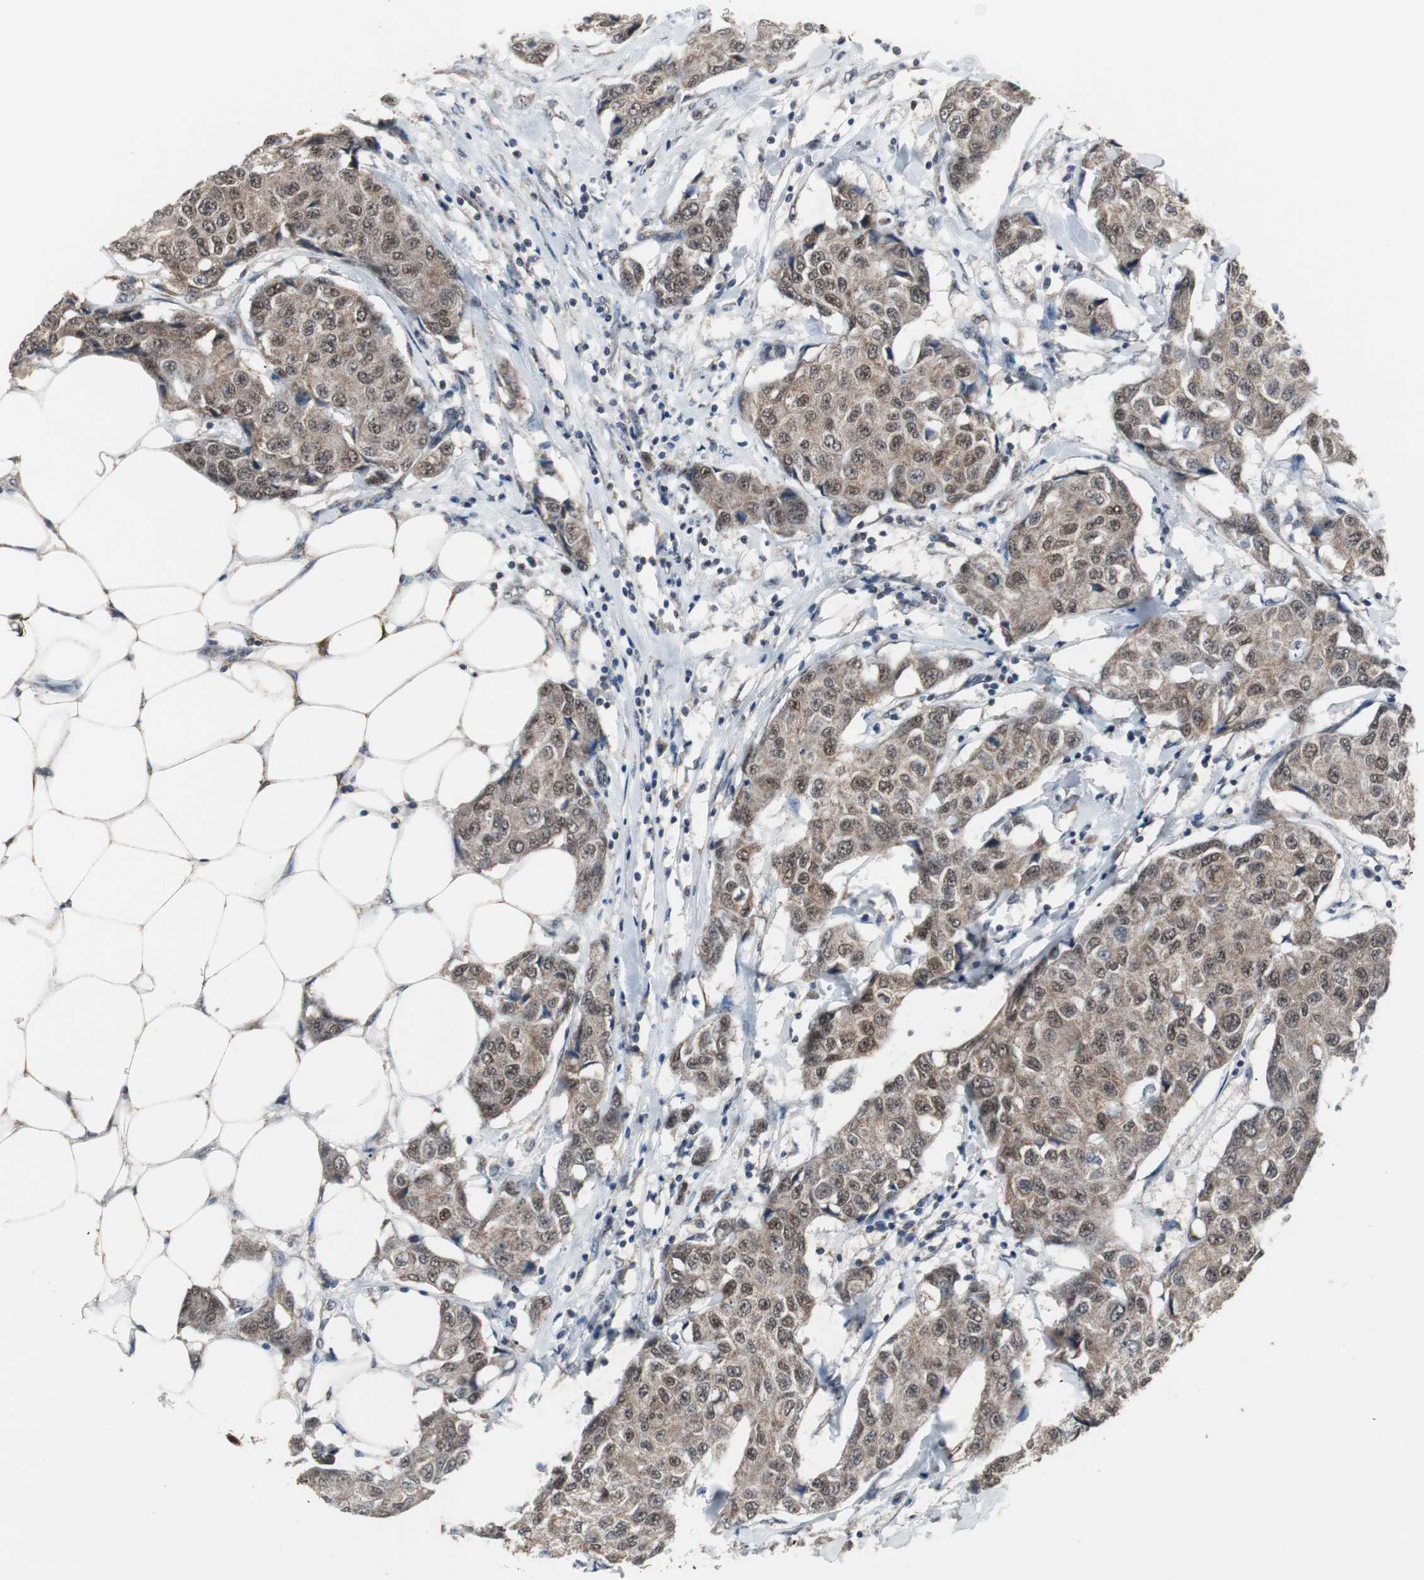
{"staining": {"intensity": "moderate", "quantity": ">75%", "location": "cytoplasmic/membranous,nuclear"}, "tissue": "breast cancer", "cell_type": "Tumor cells", "image_type": "cancer", "snomed": [{"axis": "morphology", "description": "Duct carcinoma"}, {"axis": "topography", "description": "Breast"}], "caption": "The immunohistochemical stain shows moderate cytoplasmic/membranous and nuclear expression in tumor cells of breast cancer (invasive ductal carcinoma) tissue. The staining was performed using DAB (3,3'-diaminobenzidine), with brown indicating positive protein expression. Nuclei are stained blue with hematoxylin.", "gene": "ZHX2", "patient": {"sex": "female", "age": 80}}